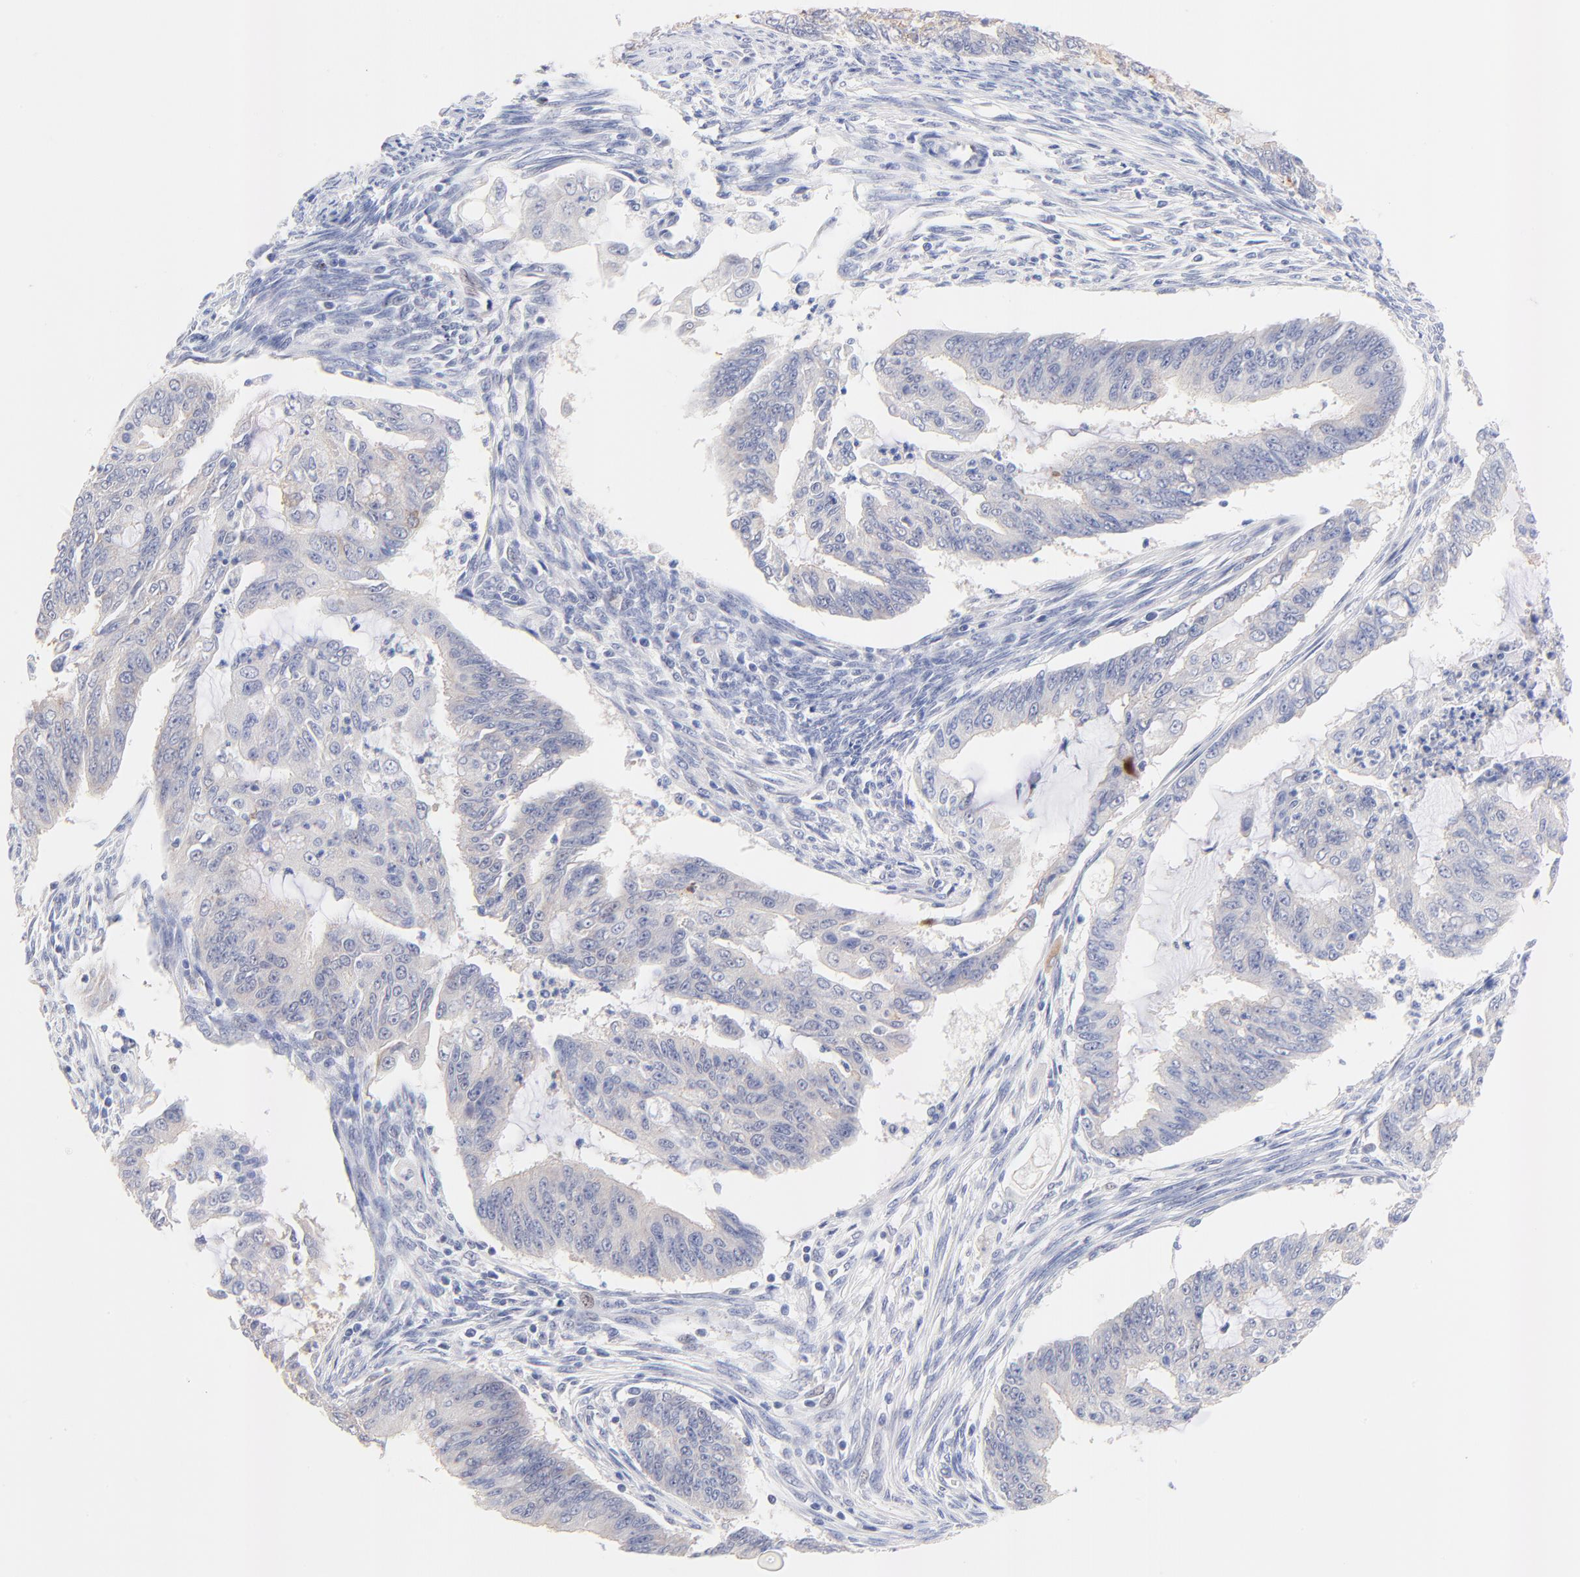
{"staining": {"intensity": "negative", "quantity": "none", "location": "none"}, "tissue": "endometrial cancer", "cell_type": "Tumor cells", "image_type": "cancer", "snomed": [{"axis": "morphology", "description": "Adenocarcinoma, NOS"}, {"axis": "topography", "description": "Endometrium"}], "caption": "There is no significant staining in tumor cells of endometrial cancer.", "gene": "FAM117B", "patient": {"sex": "female", "age": 75}}